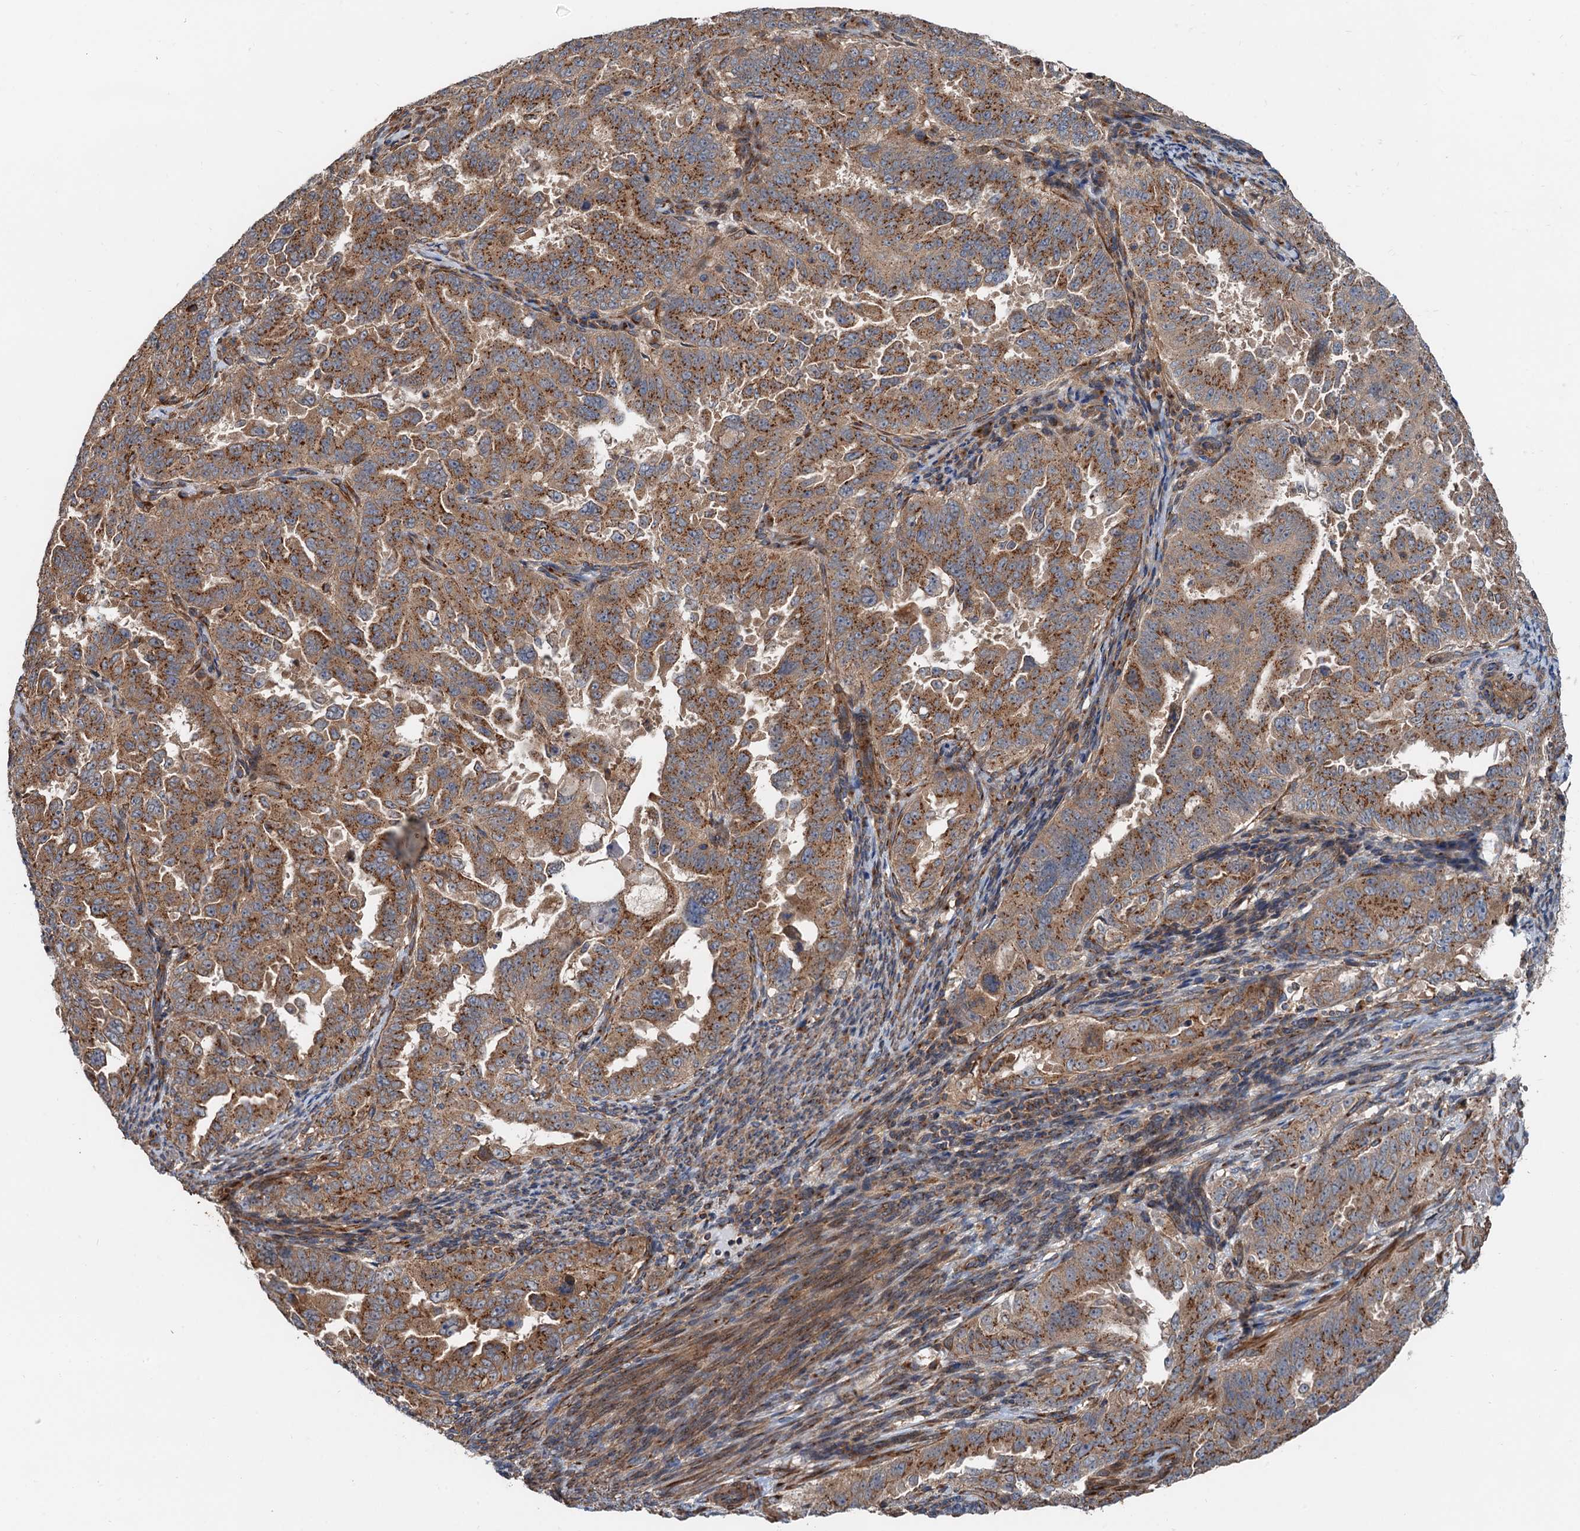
{"staining": {"intensity": "moderate", "quantity": ">75%", "location": "cytoplasmic/membranous"}, "tissue": "endometrial cancer", "cell_type": "Tumor cells", "image_type": "cancer", "snomed": [{"axis": "morphology", "description": "Adenocarcinoma, NOS"}, {"axis": "topography", "description": "Endometrium"}], "caption": "Immunohistochemical staining of endometrial adenocarcinoma exhibits medium levels of moderate cytoplasmic/membranous protein positivity in approximately >75% of tumor cells.", "gene": "ANKRD26", "patient": {"sex": "female", "age": 65}}